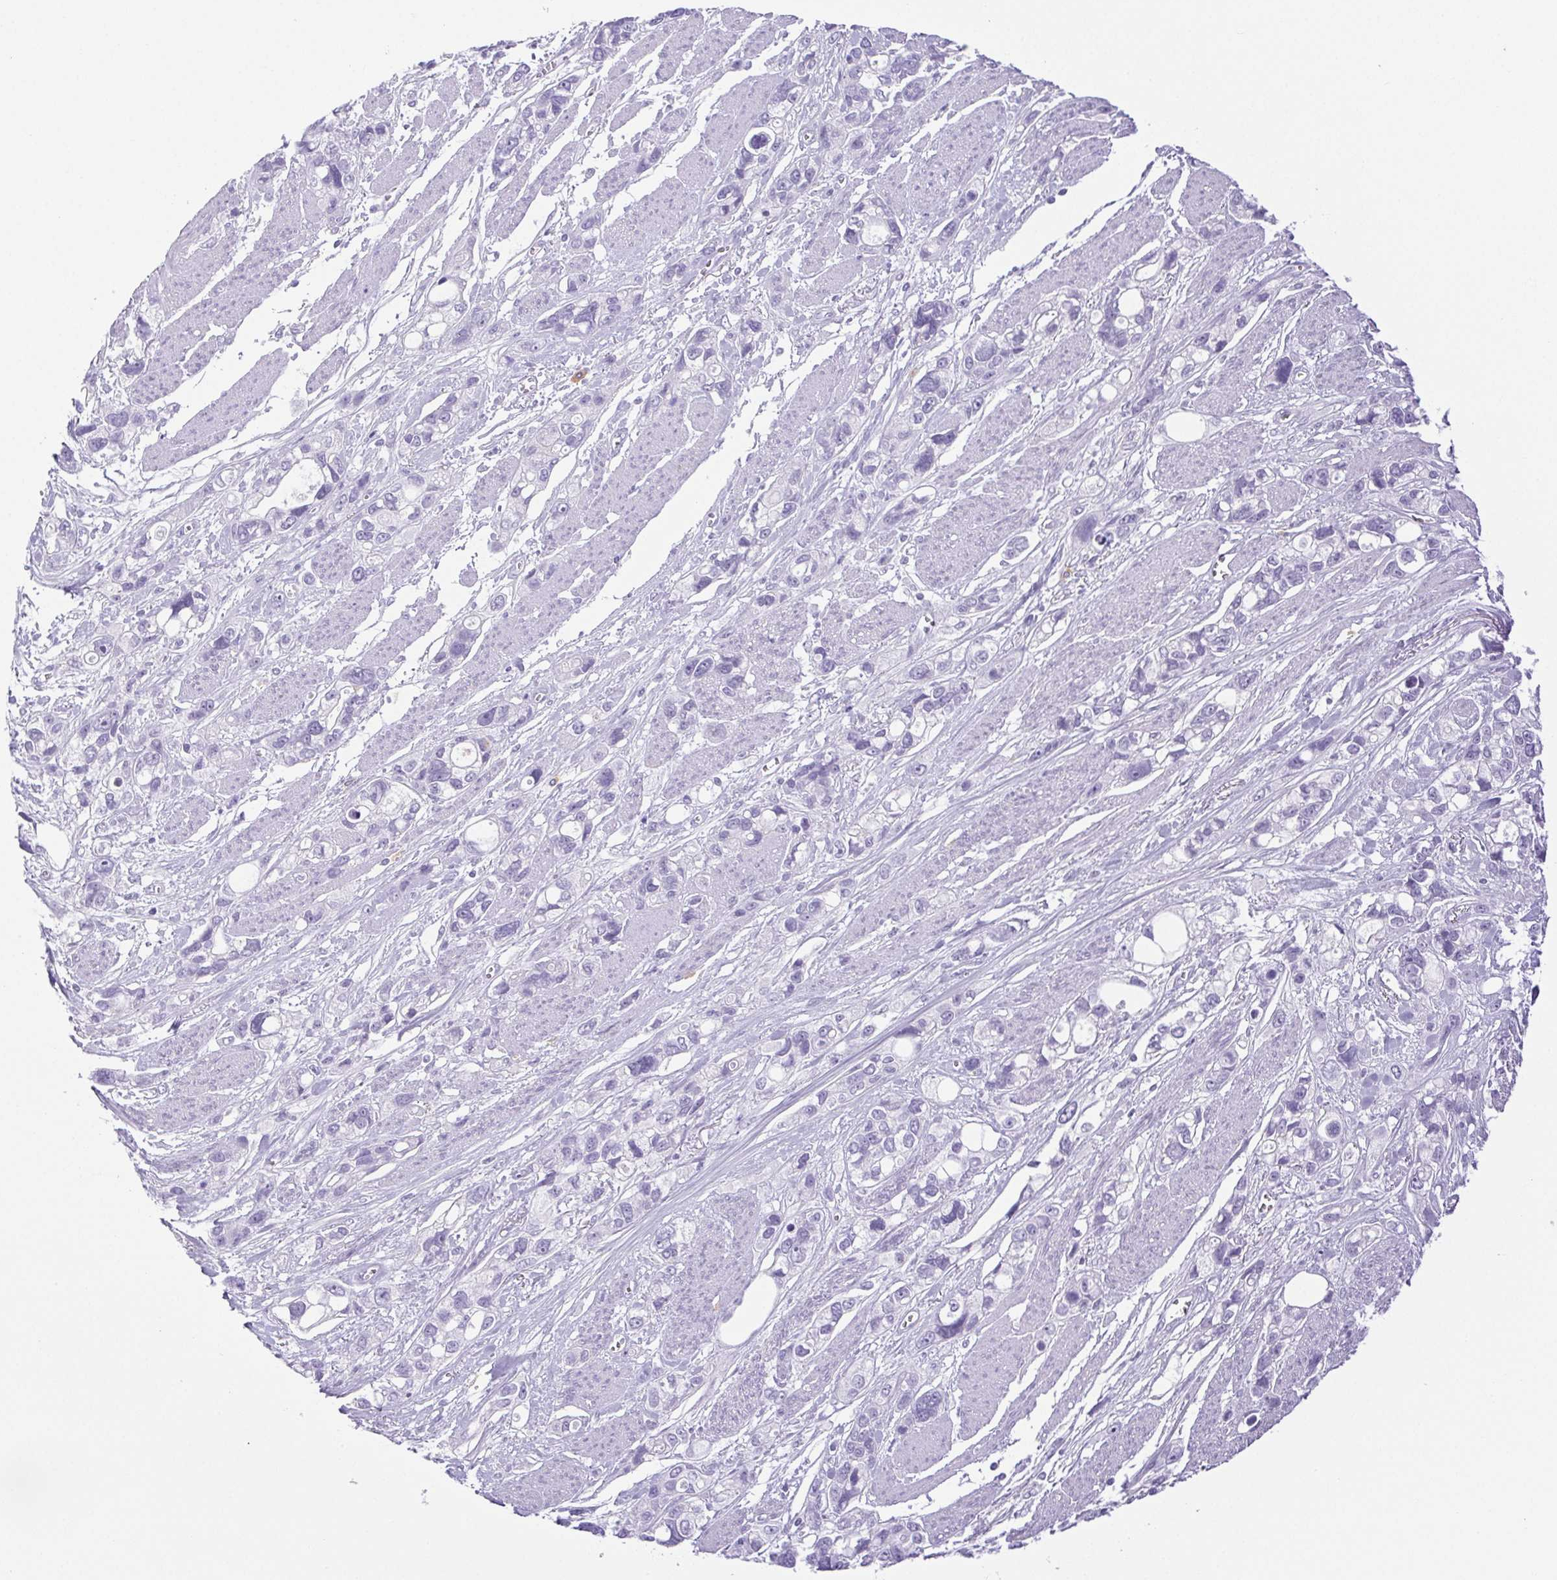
{"staining": {"intensity": "negative", "quantity": "none", "location": "none"}, "tissue": "stomach cancer", "cell_type": "Tumor cells", "image_type": "cancer", "snomed": [{"axis": "morphology", "description": "Adenocarcinoma, NOS"}, {"axis": "topography", "description": "Stomach, upper"}], "caption": "IHC of stomach adenocarcinoma demonstrates no positivity in tumor cells.", "gene": "PAPPA2", "patient": {"sex": "female", "age": 81}}